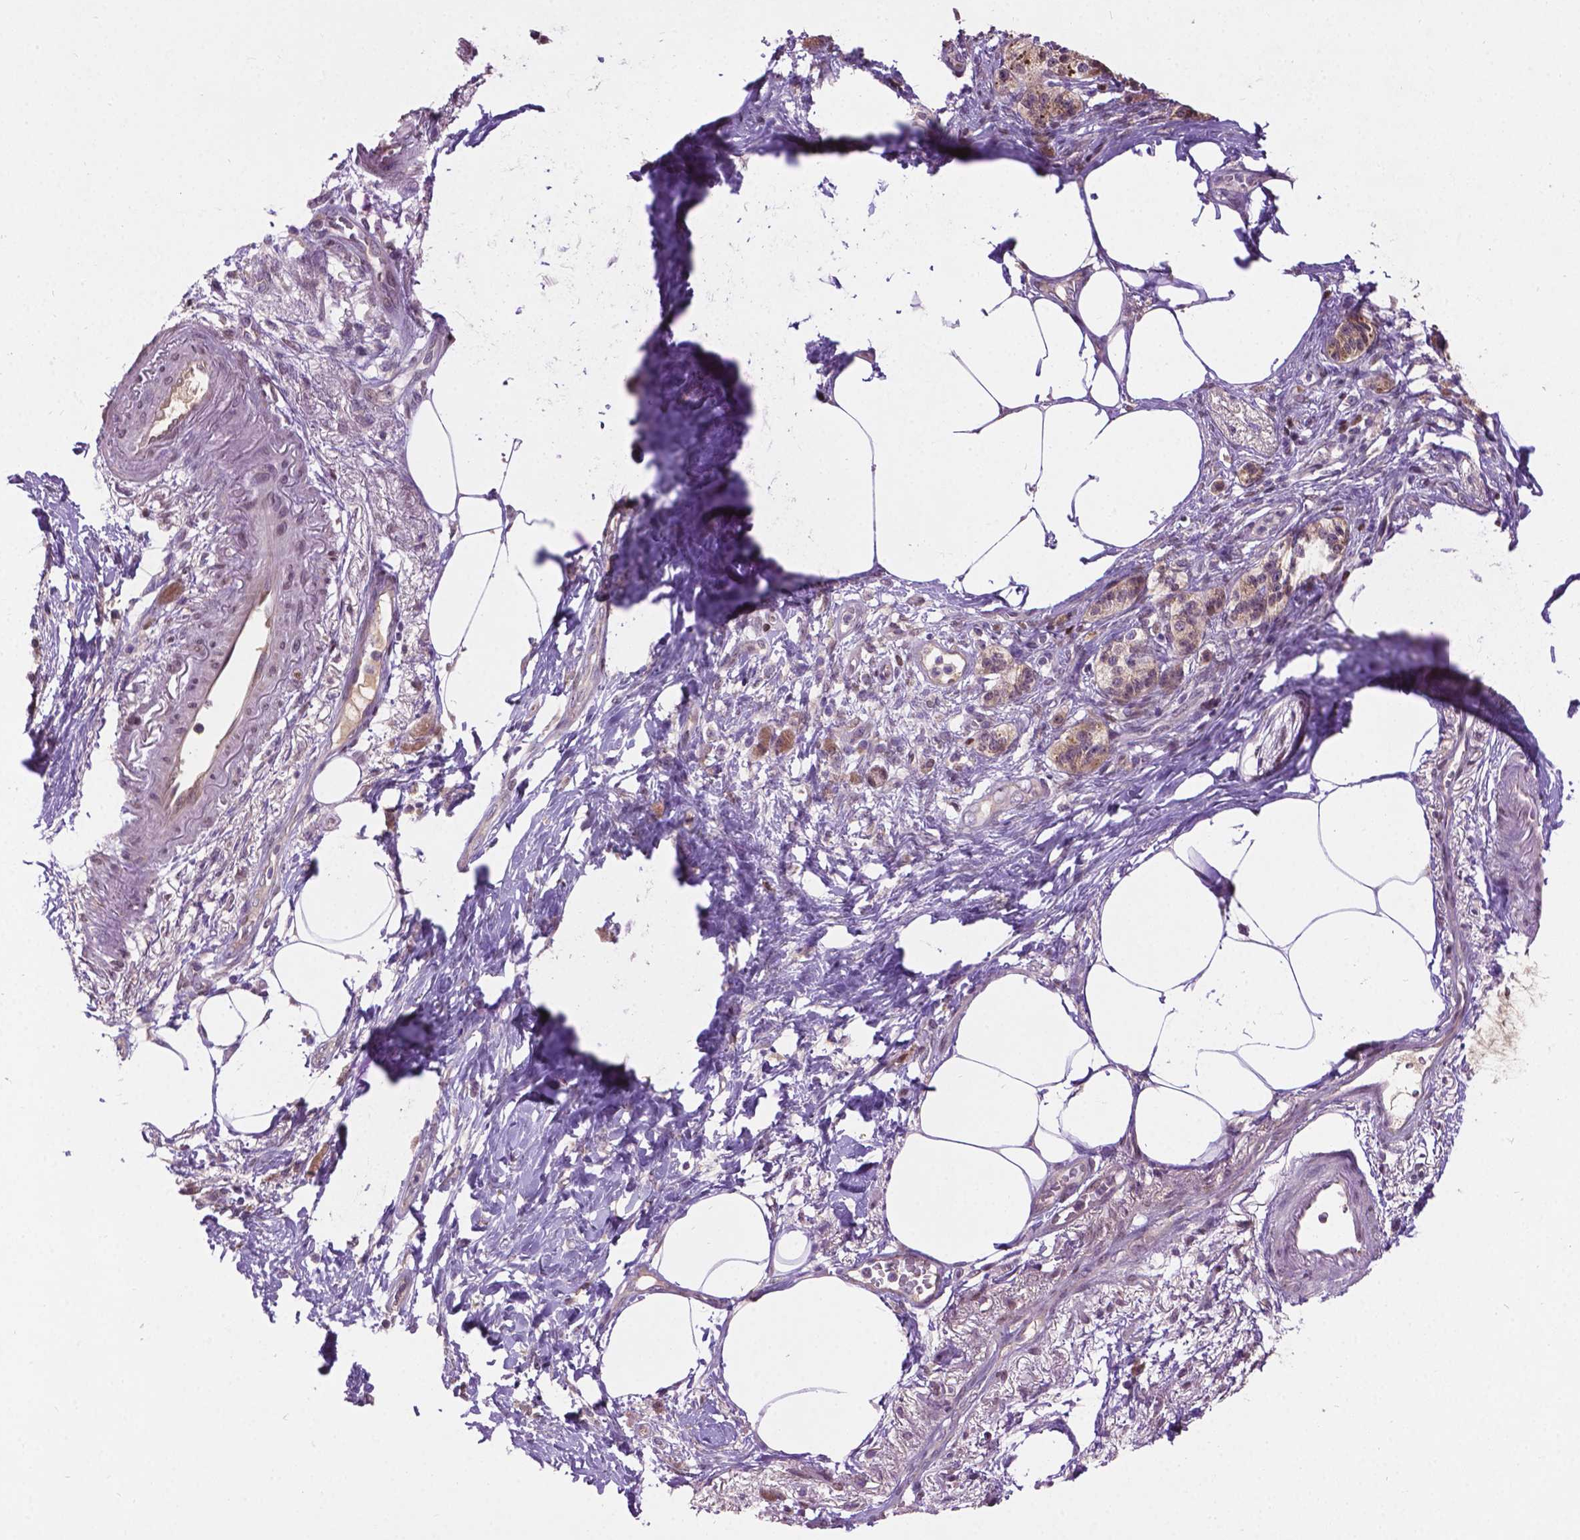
{"staining": {"intensity": "negative", "quantity": "none", "location": "none"}, "tissue": "pancreatic cancer", "cell_type": "Tumor cells", "image_type": "cancer", "snomed": [{"axis": "morphology", "description": "Adenocarcinoma, NOS"}, {"axis": "topography", "description": "Pancreas"}], "caption": "Immunohistochemistry (IHC) of pancreatic cancer (adenocarcinoma) exhibits no positivity in tumor cells.", "gene": "IRF6", "patient": {"sex": "female", "age": 72}}